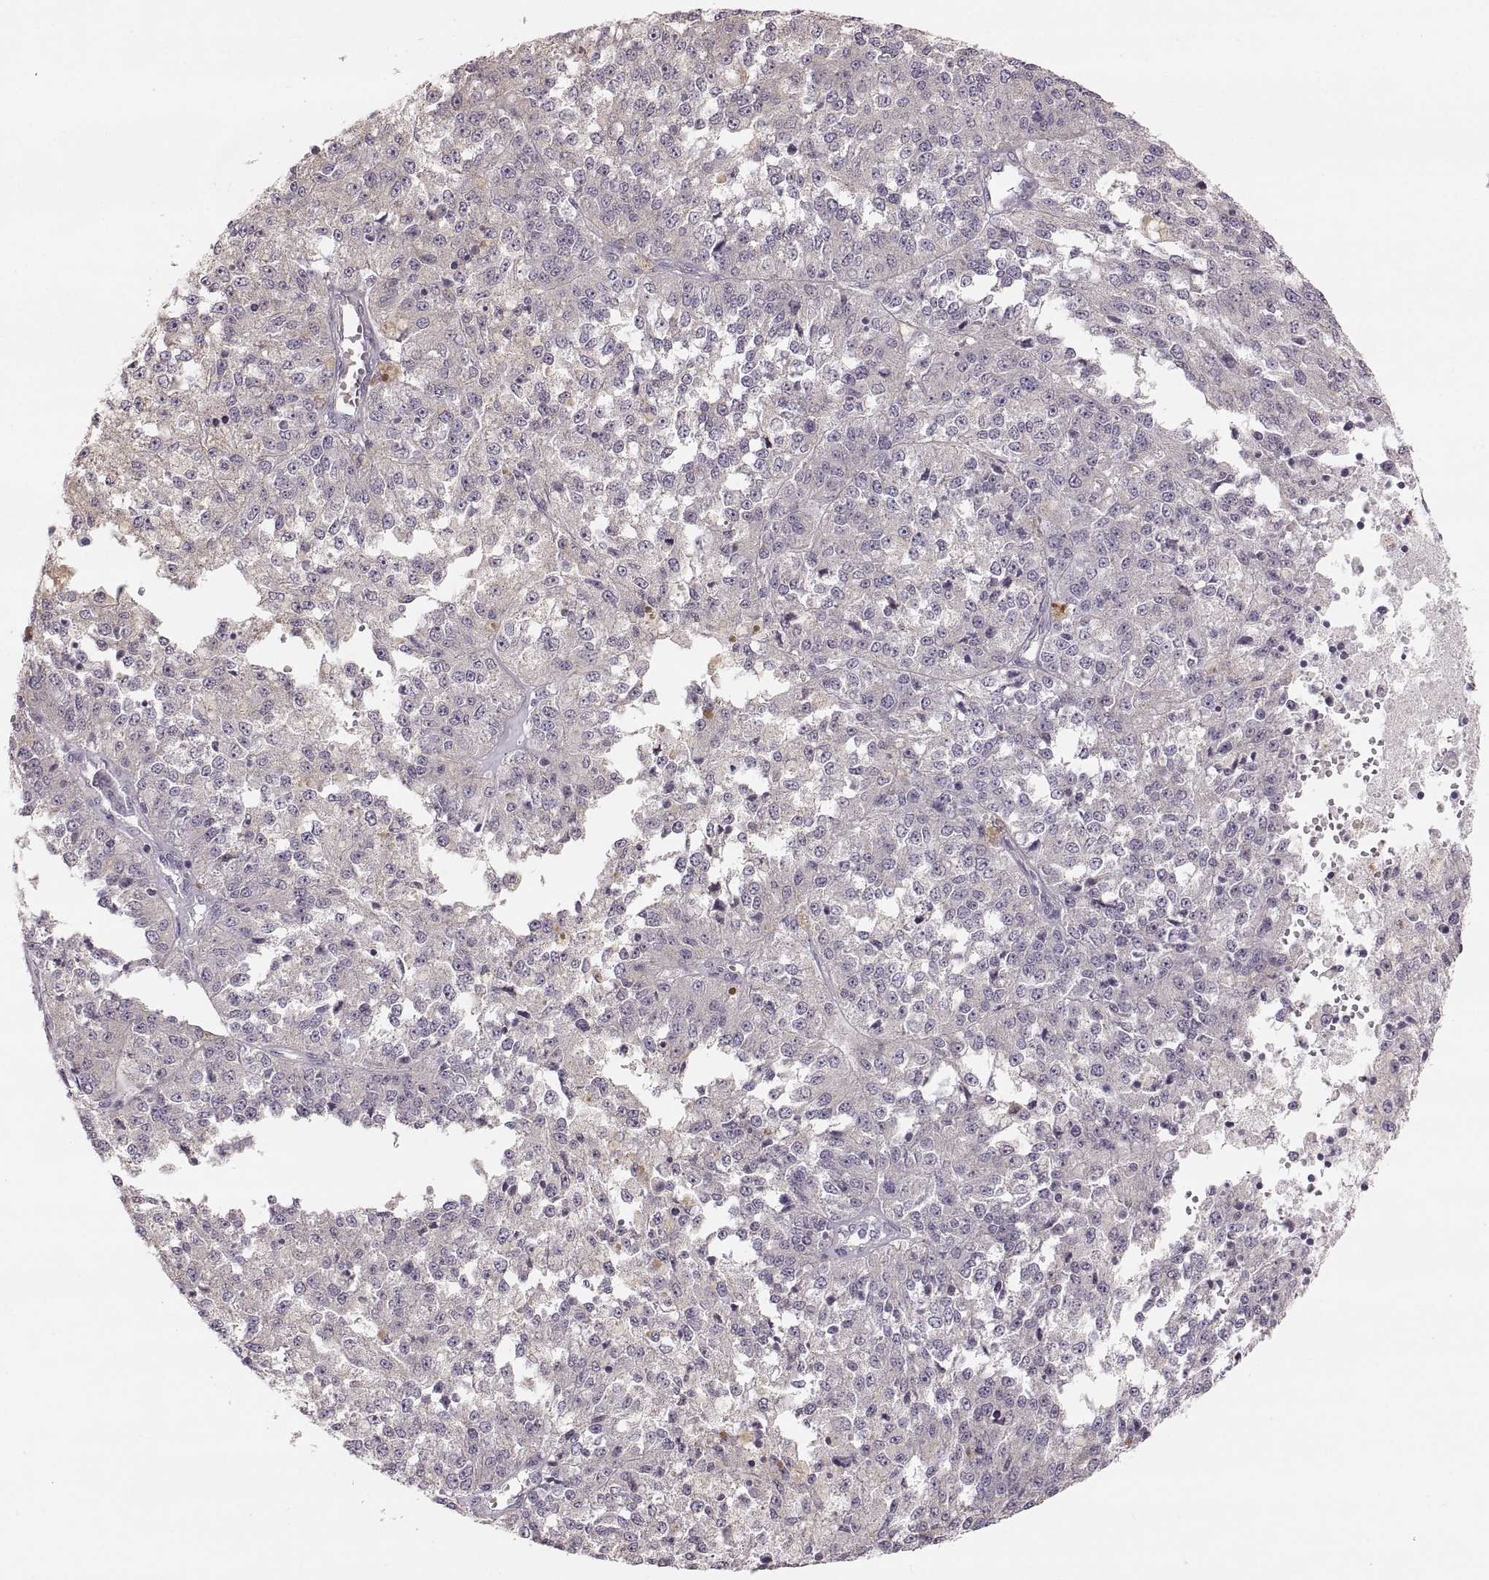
{"staining": {"intensity": "negative", "quantity": "none", "location": "none"}, "tissue": "melanoma", "cell_type": "Tumor cells", "image_type": "cancer", "snomed": [{"axis": "morphology", "description": "Malignant melanoma, Metastatic site"}, {"axis": "topography", "description": "Lymph node"}], "caption": "Malignant melanoma (metastatic site) stained for a protein using immunohistochemistry (IHC) demonstrates no positivity tumor cells.", "gene": "RUNDC3A", "patient": {"sex": "female", "age": 64}}